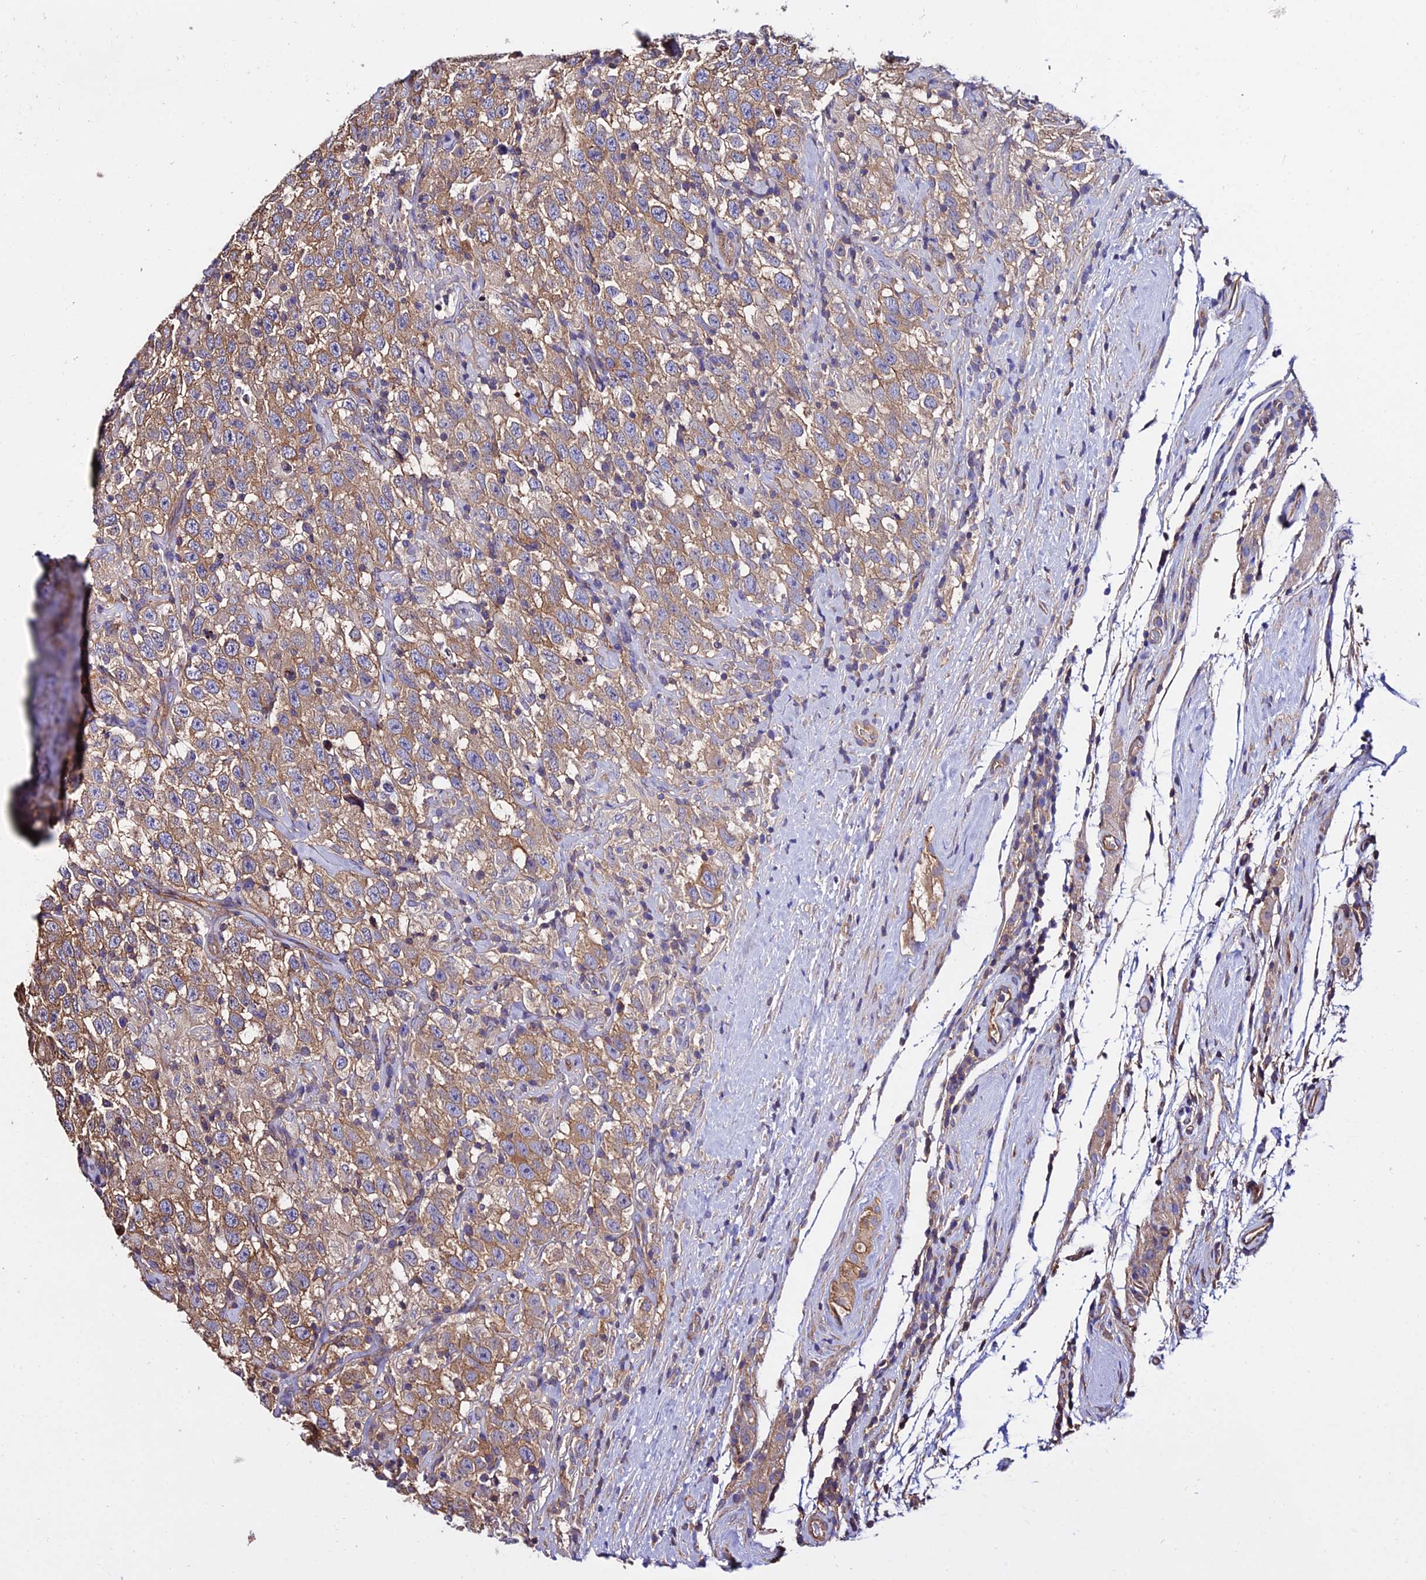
{"staining": {"intensity": "moderate", "quantity": ">75%", "location": "cytoplasmic/membranous"}, "tissue": "testis cancer", "cell_type": "Tumor cells", "image_type": "cancer", "snomed": [{"axis": "morphology", "description": "Seminoma, NOS"}, {"axis": "topography", "description": "Testis"}], "caption": "The immunohistochemical stain labels moderate cytoplasmic/membranous staining in tumor cells of seminoma (testis) tissue. (DAB = brown stain, brightfield microscopy at high magnification).", "gene": "CALM2", "patient": {"sex": "male", "age": 41}}